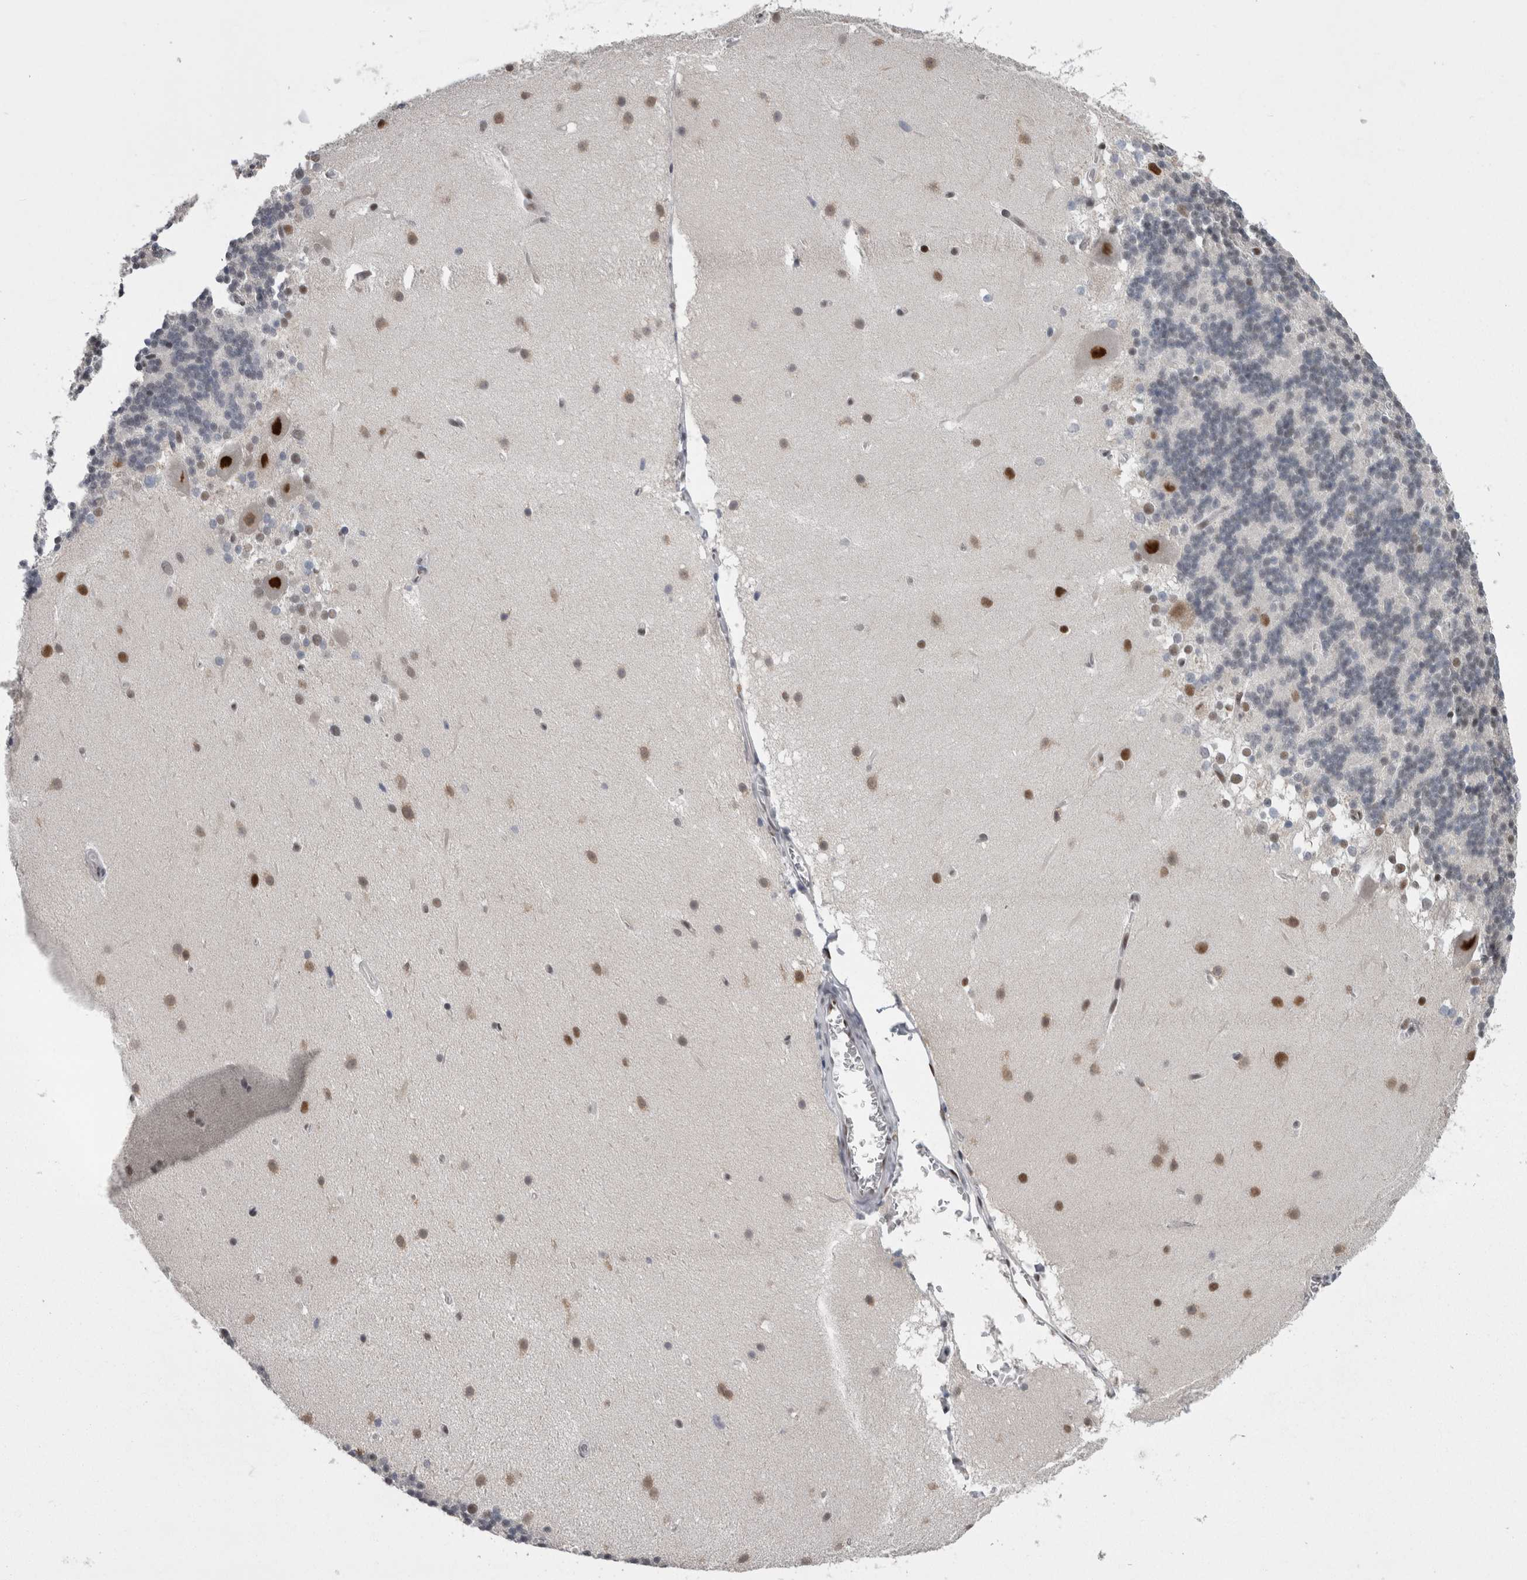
{"staining": {"intensity": "negative", "quantity": "none", "location": "none"}, "tissue": "cerebellum", "cell_type": "Cells in granular layer", "image_type": "normal", "snomed": [{"axis": "morphology", "description": "Normal tissue, NOS"}, {"axis": "topography", "description": "Cerebellum"}], "caption": "DAB (3,3'-diaminobenzidine) immunohistochemical staining of benign human cerebellum demonstrates no significant staining in cells in granular layer.", "gene": "C1orf54", "patient": {"sex": "female", "age": 19}}